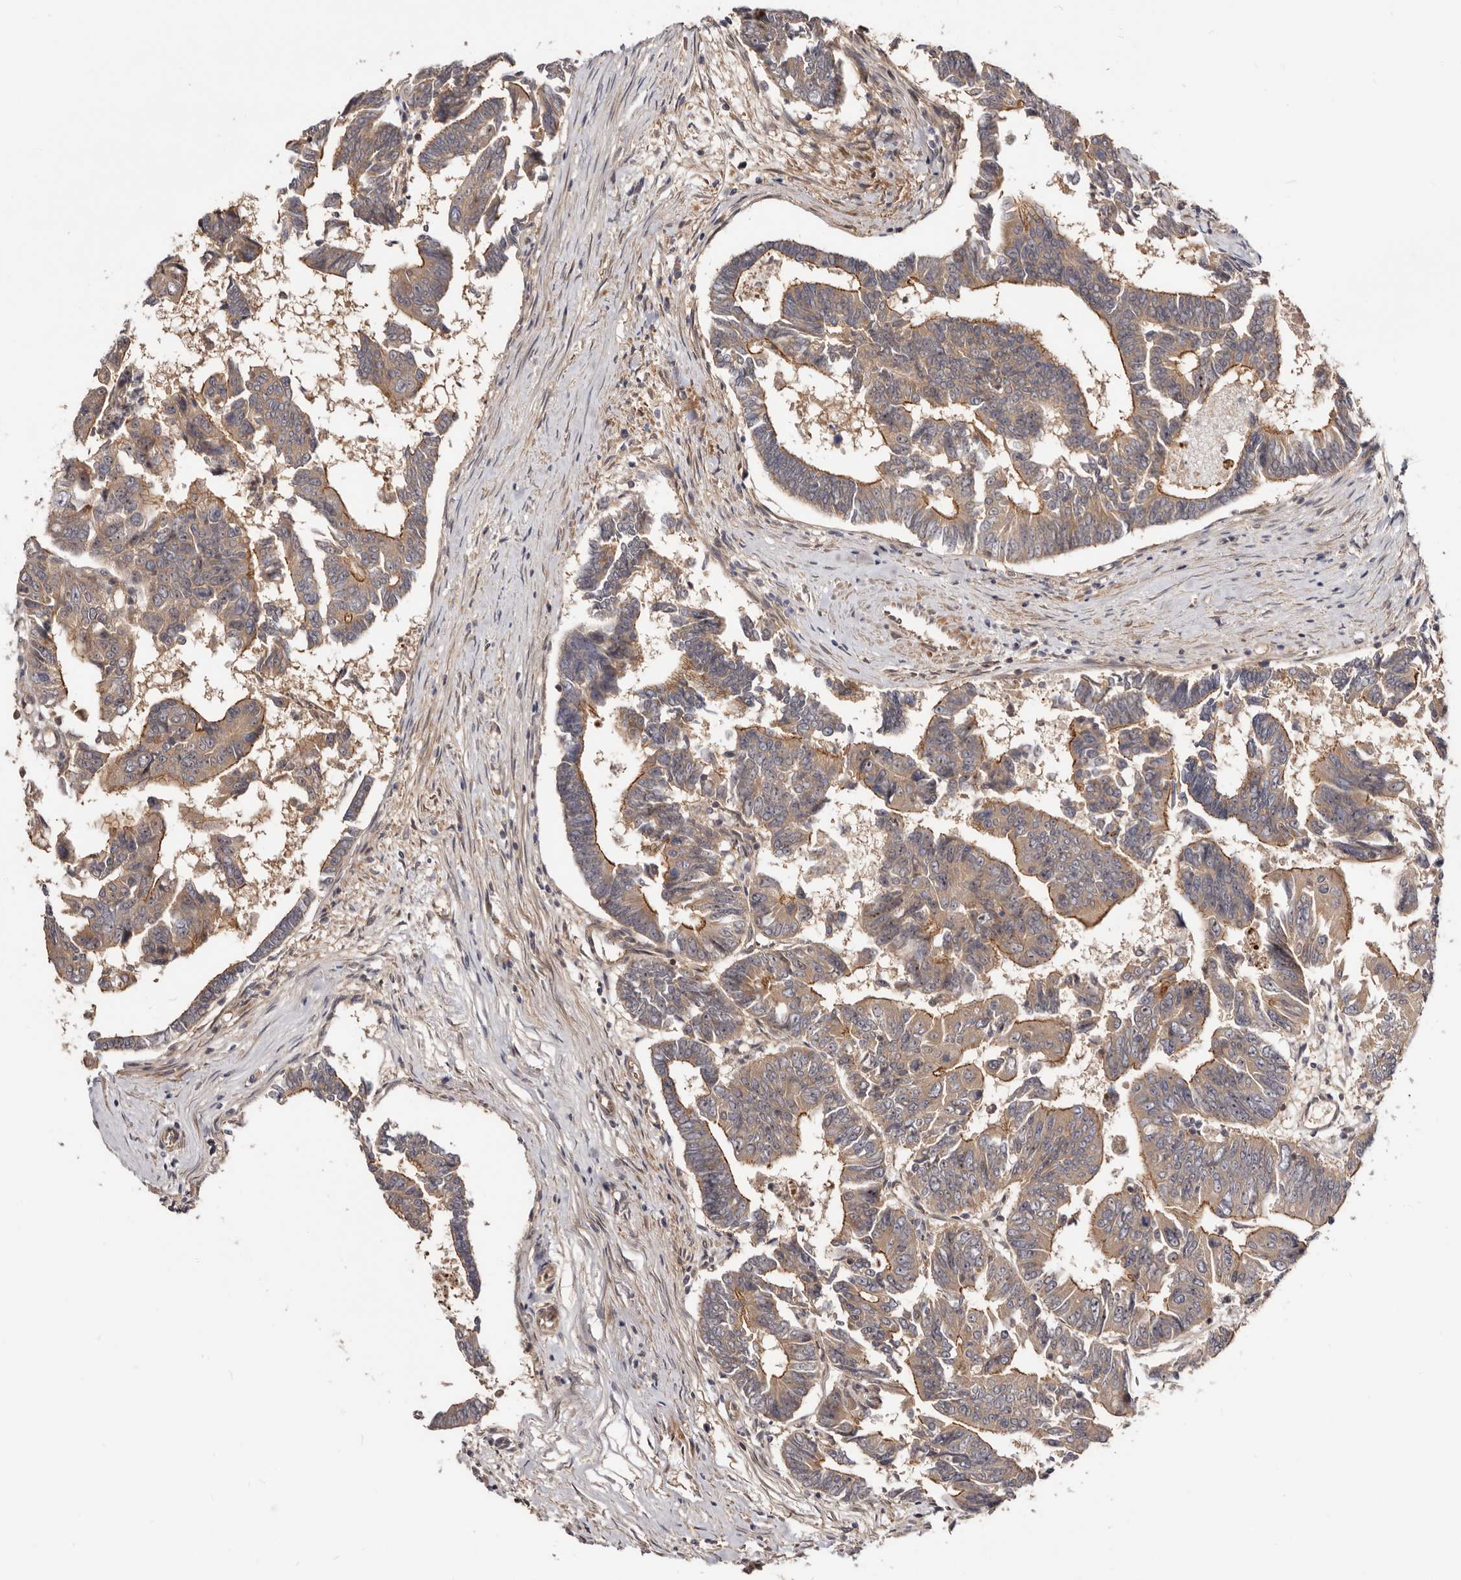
{"staining": {"intensity": "weak", "quantity": ">75%", "location": "cytoplasmic/membranous"}, "tissue": "colorectal cancer", "cell_type": "Tumor cells", "image_type": "cancer", "snomed": [{"axis": "morphology", "description": "Adenocarcinoma, NOS"}, {"axis": "topography", "description": "Rectum"}], "caption": "About >75% of tumor cells in colorectal adenocarcinoma exhibit weak cytoplasmic/membranous protein positivity as visualized by brown immunohistochemical staining.", "gene": "GPATCH4", "patient": {"sex": "female", "age": 65}}